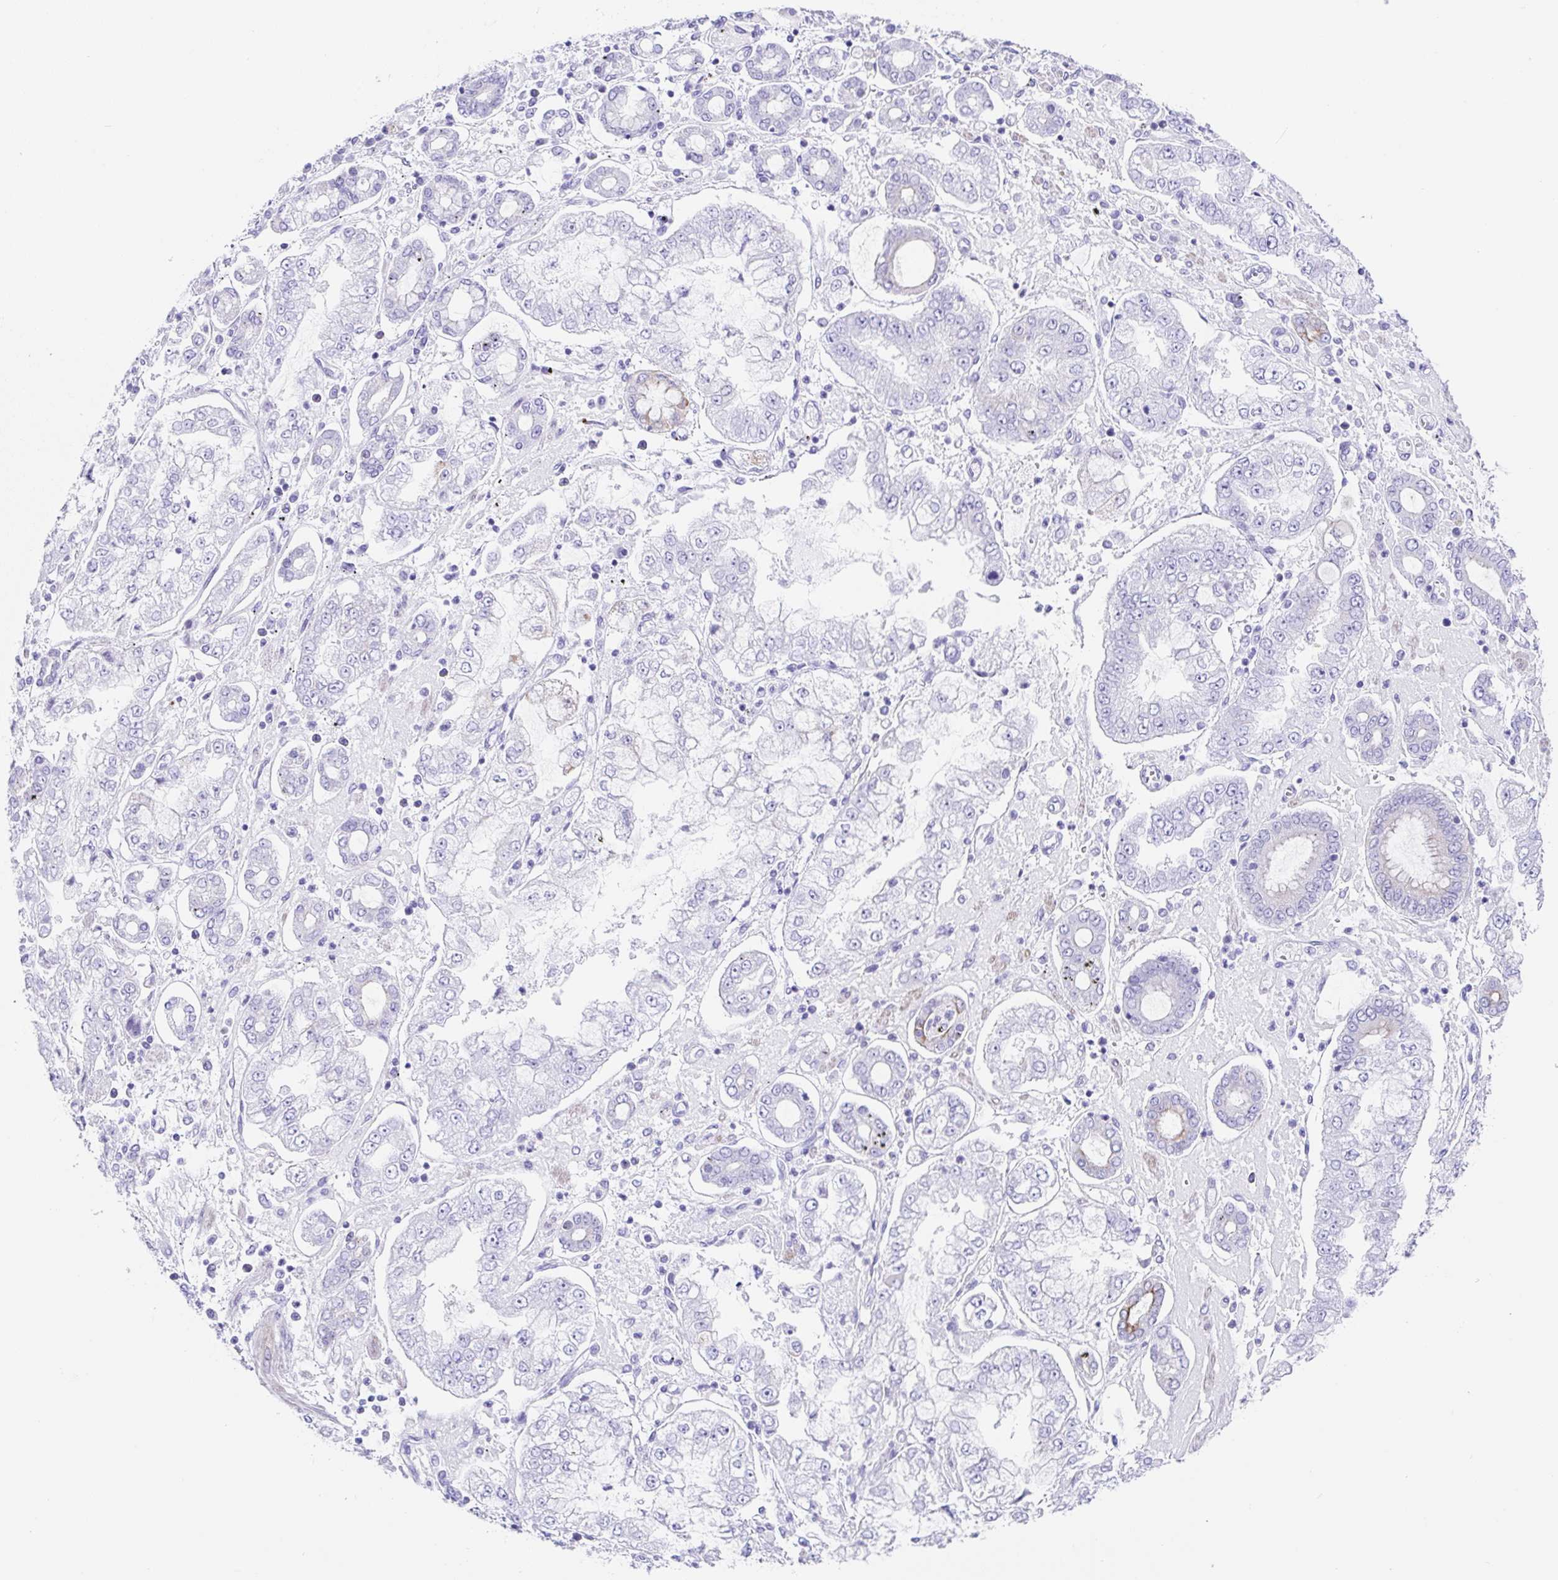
{"staining": {"intensity": "negative", "quantity": "none", "location": "none"}, "tissue": "stomach cancer", "cell_type": "Tumor cells", "image_type": "cancer", "snomed": [{"axis": "morphology", "description": "Adenocarcinoma, NOS"}, {"axis": "topography", "description": "Stomach"}], "caption": "Adenocarcinoma (stomach) stained for a protein using immunohistochemistry shows no staining tumor cells.", "gene": "CLDND2", "patient": {"sex": "male", "age": 76}}